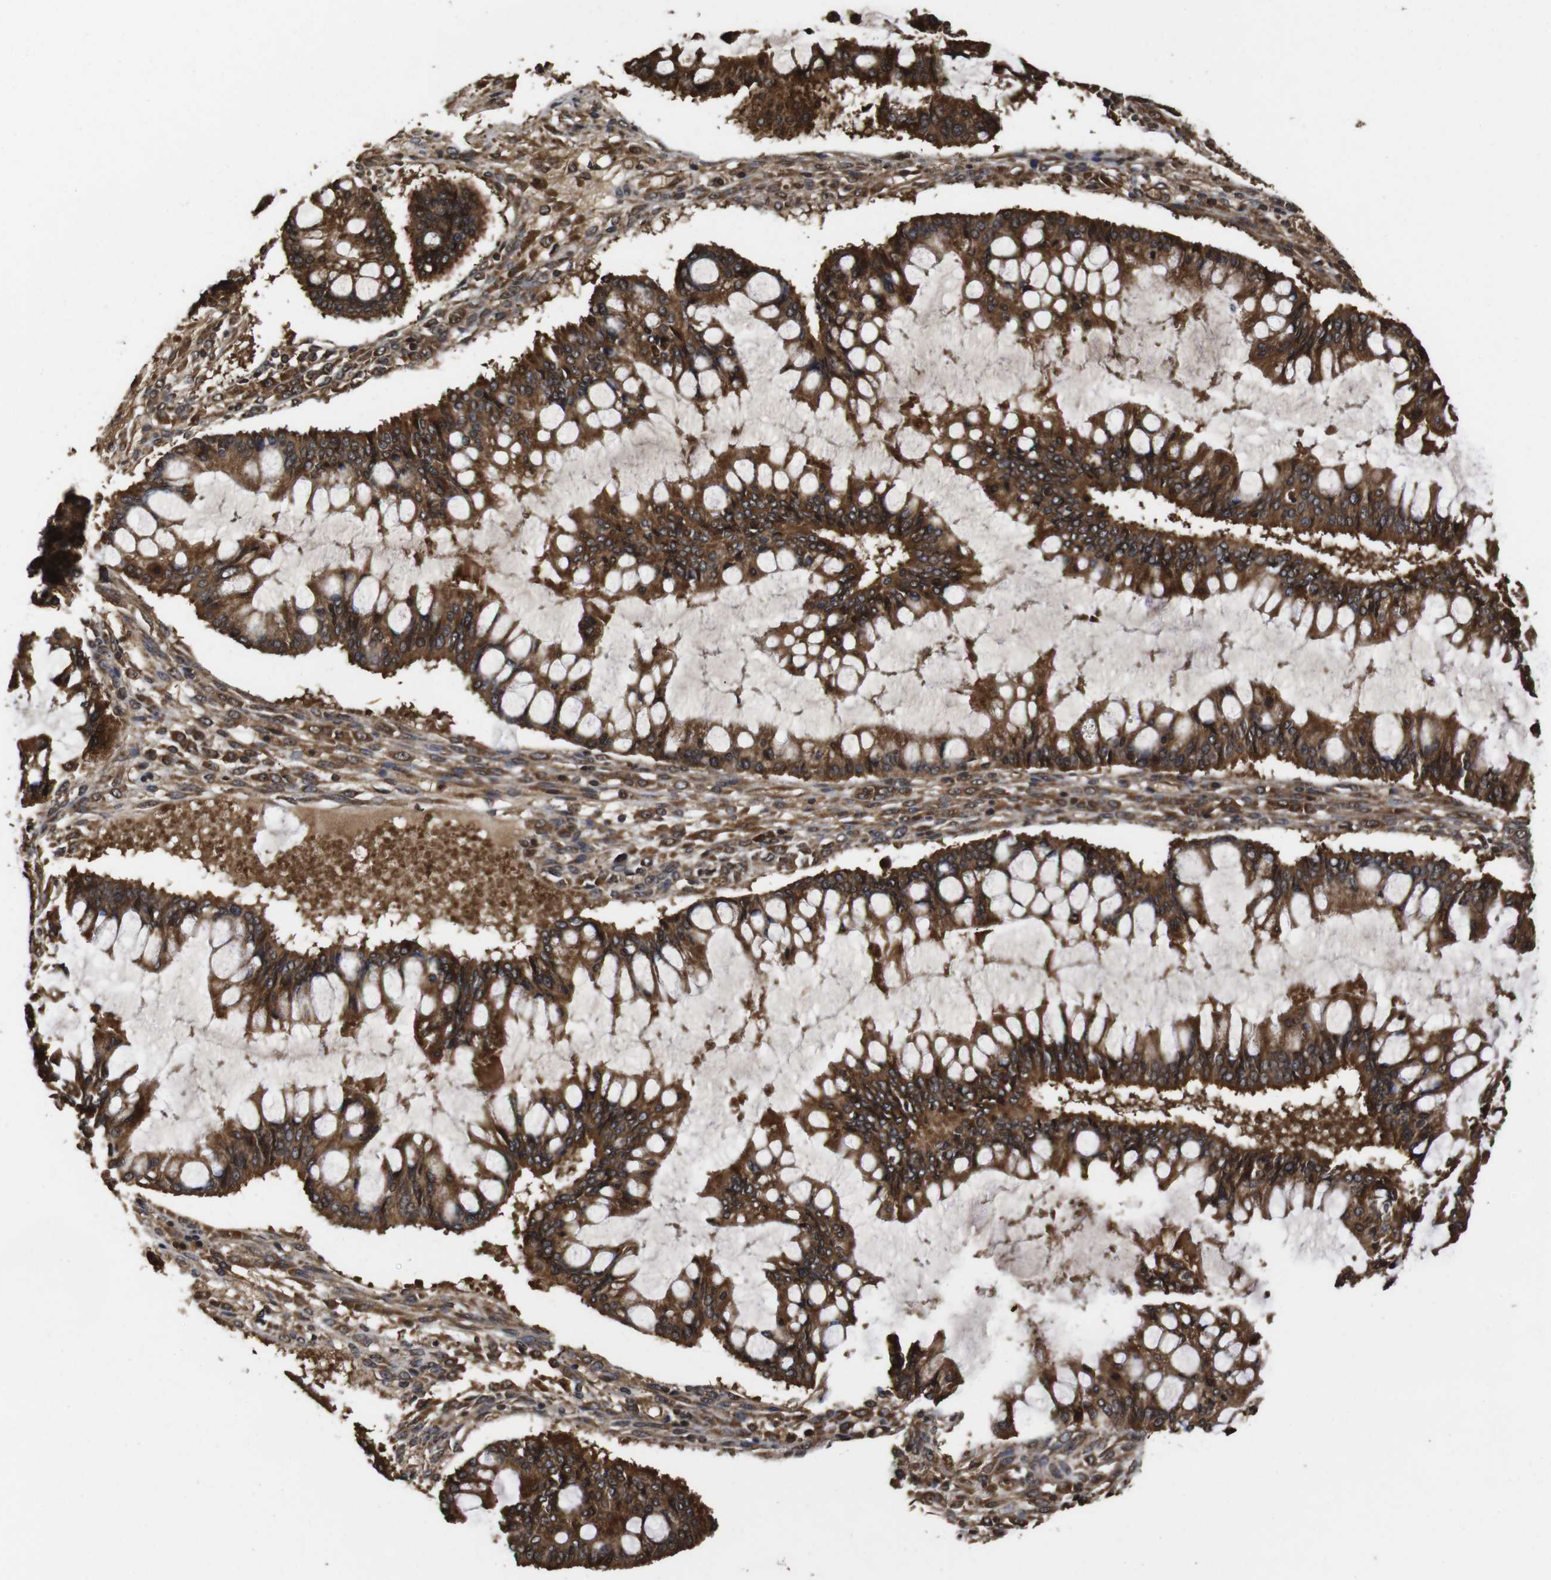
{"staining": {"intensity": "strong", "quantity": ">75%", "location": "cytoplasmic/membranous"}, "tissue": "ovarian cancer", "cell_type": "Tumor cells", "image_type": "cancer", "snomed": [{"axis": "morphology", "description": "Cystadenocarcinoma, mucinous, NOS"}, {"axis": "topography", "description": "Ovary"}], "caption": "IHC histopathology image of human ovarian cancer stained for a protein (brown), which shows high levels of strong cytoplasmic/membranous positivity in about >75% of tumor cells.", "gene": "PTPN14", "patient": {"sex": "female", "age": 73}}